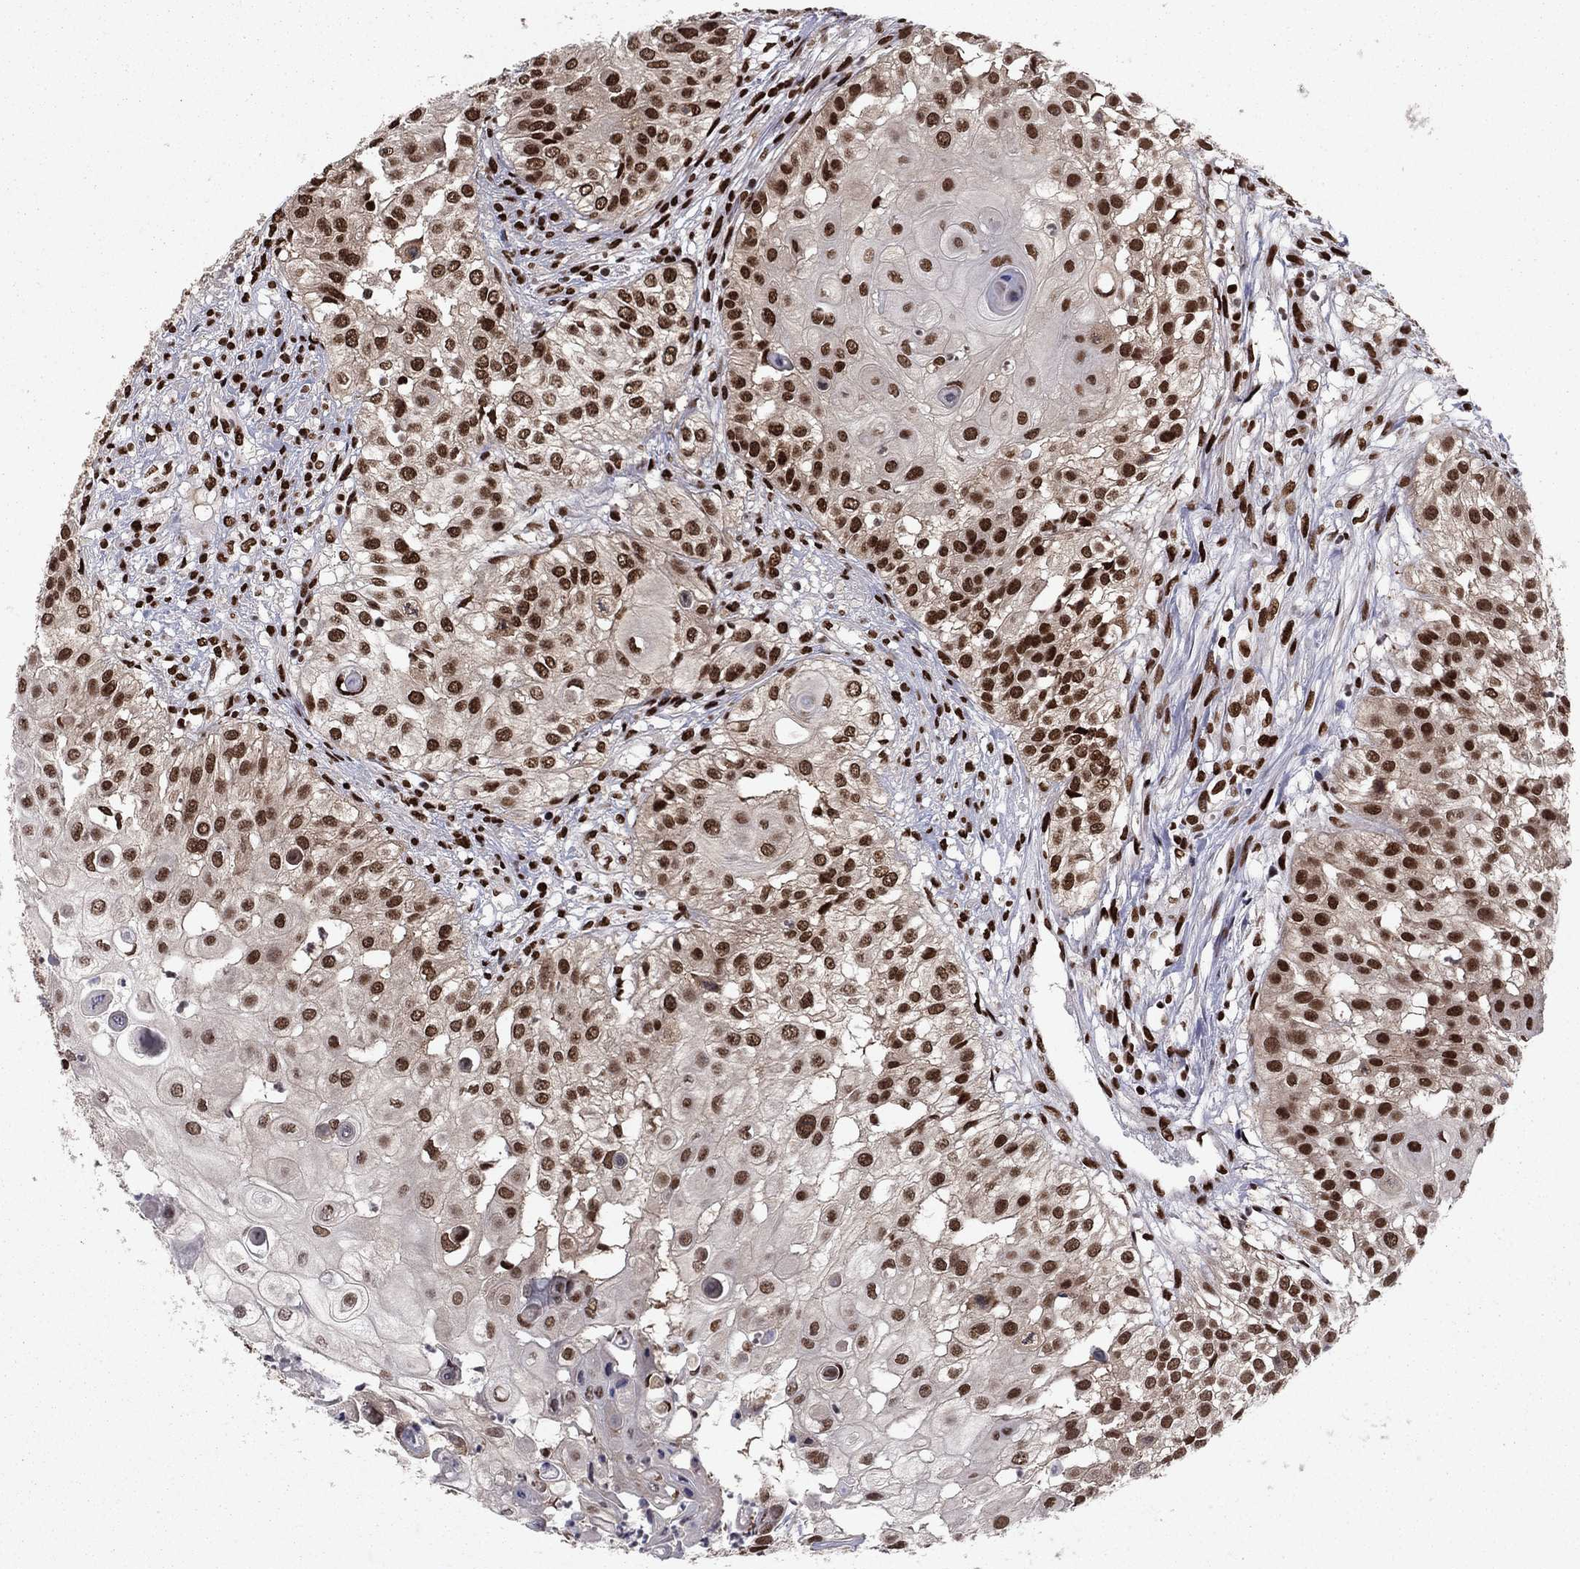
{"staining": {"intensity": "strong", "quantity": ">75%", "location": "nuclear"}, "tissue": "urothelial cancer", "cell_type": "Tumor cells", "image_type": "cancer", "snomed": [{"axis": "morphology", "description": "Urothelial carcinoma, High grade"}, {"axis": "topography", "description": "Urinary bladder"}], "caption": "Protein expression analysis of human urothelial carcinoma (high-grade) reveals strong nuclear positivity in approximately >75% of tumor cells. (Stains: DAB in brown, nuclei in blue, Microscopy: brightfield microscopy at high magnification).", "gene": "USP54", "patient": {"sex": "female", "age": 79}}